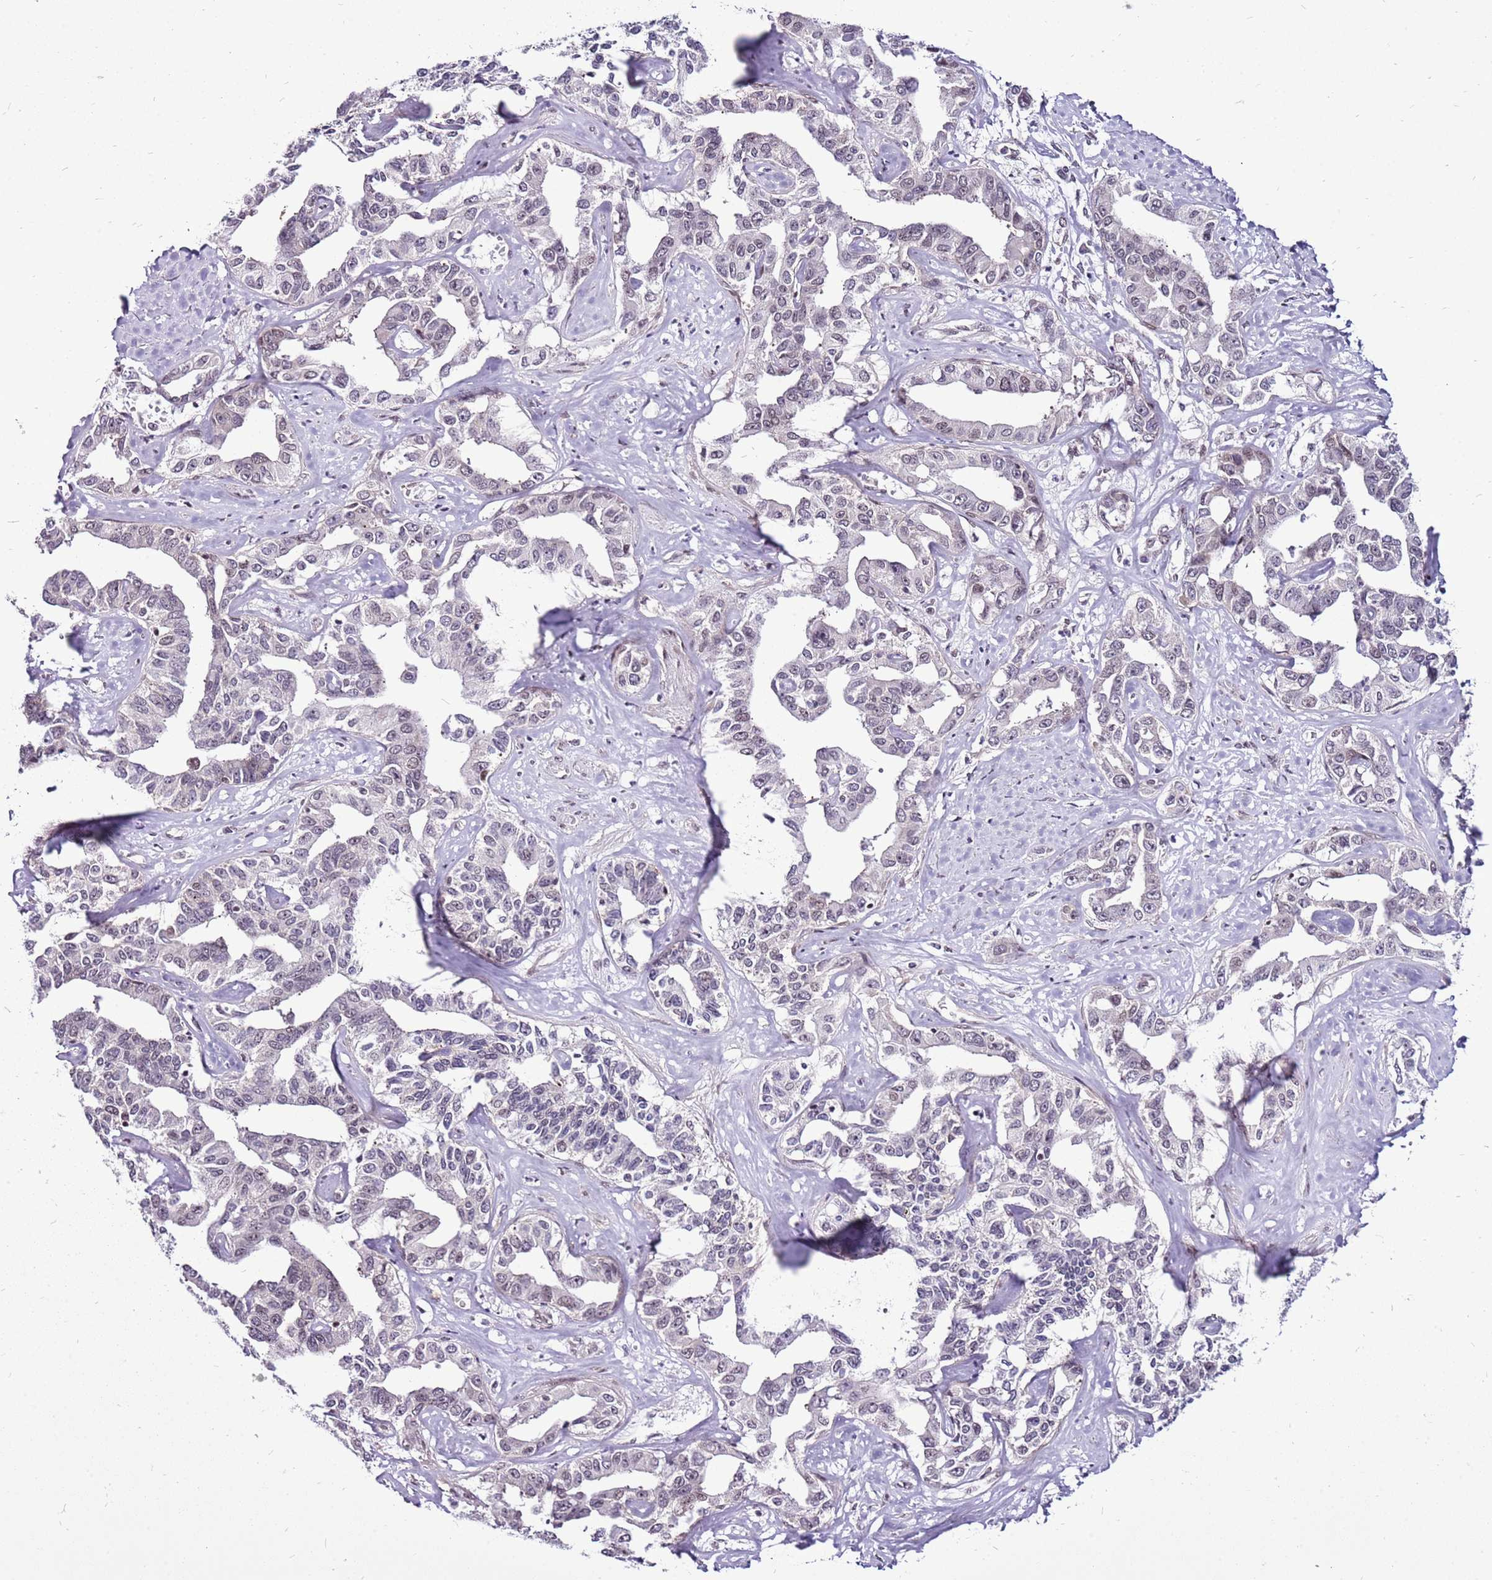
{"staining": {"intensity": "weak", "quantity": "<25%", "location": "nuclear"}, "tissue": "liver cancer", "cell_type": "Tumor cells", "image_type": "cancer", "snomed": [{"axis": "morphology", "description": "Cholangiocarcinoma"}, {"axis": "topography", "description": "Liver"}], "caption": "Immunohistochemical staining of liver cancer displays no significant expression in tumor cells. The staining was performed using DAB to visualize the protein expression in brown, while the nuclei were stained in blue with hematoxylin (Magnification: 20x).", "gene": "CCDC166", "patient": {"sex": "male", "age": 59}}